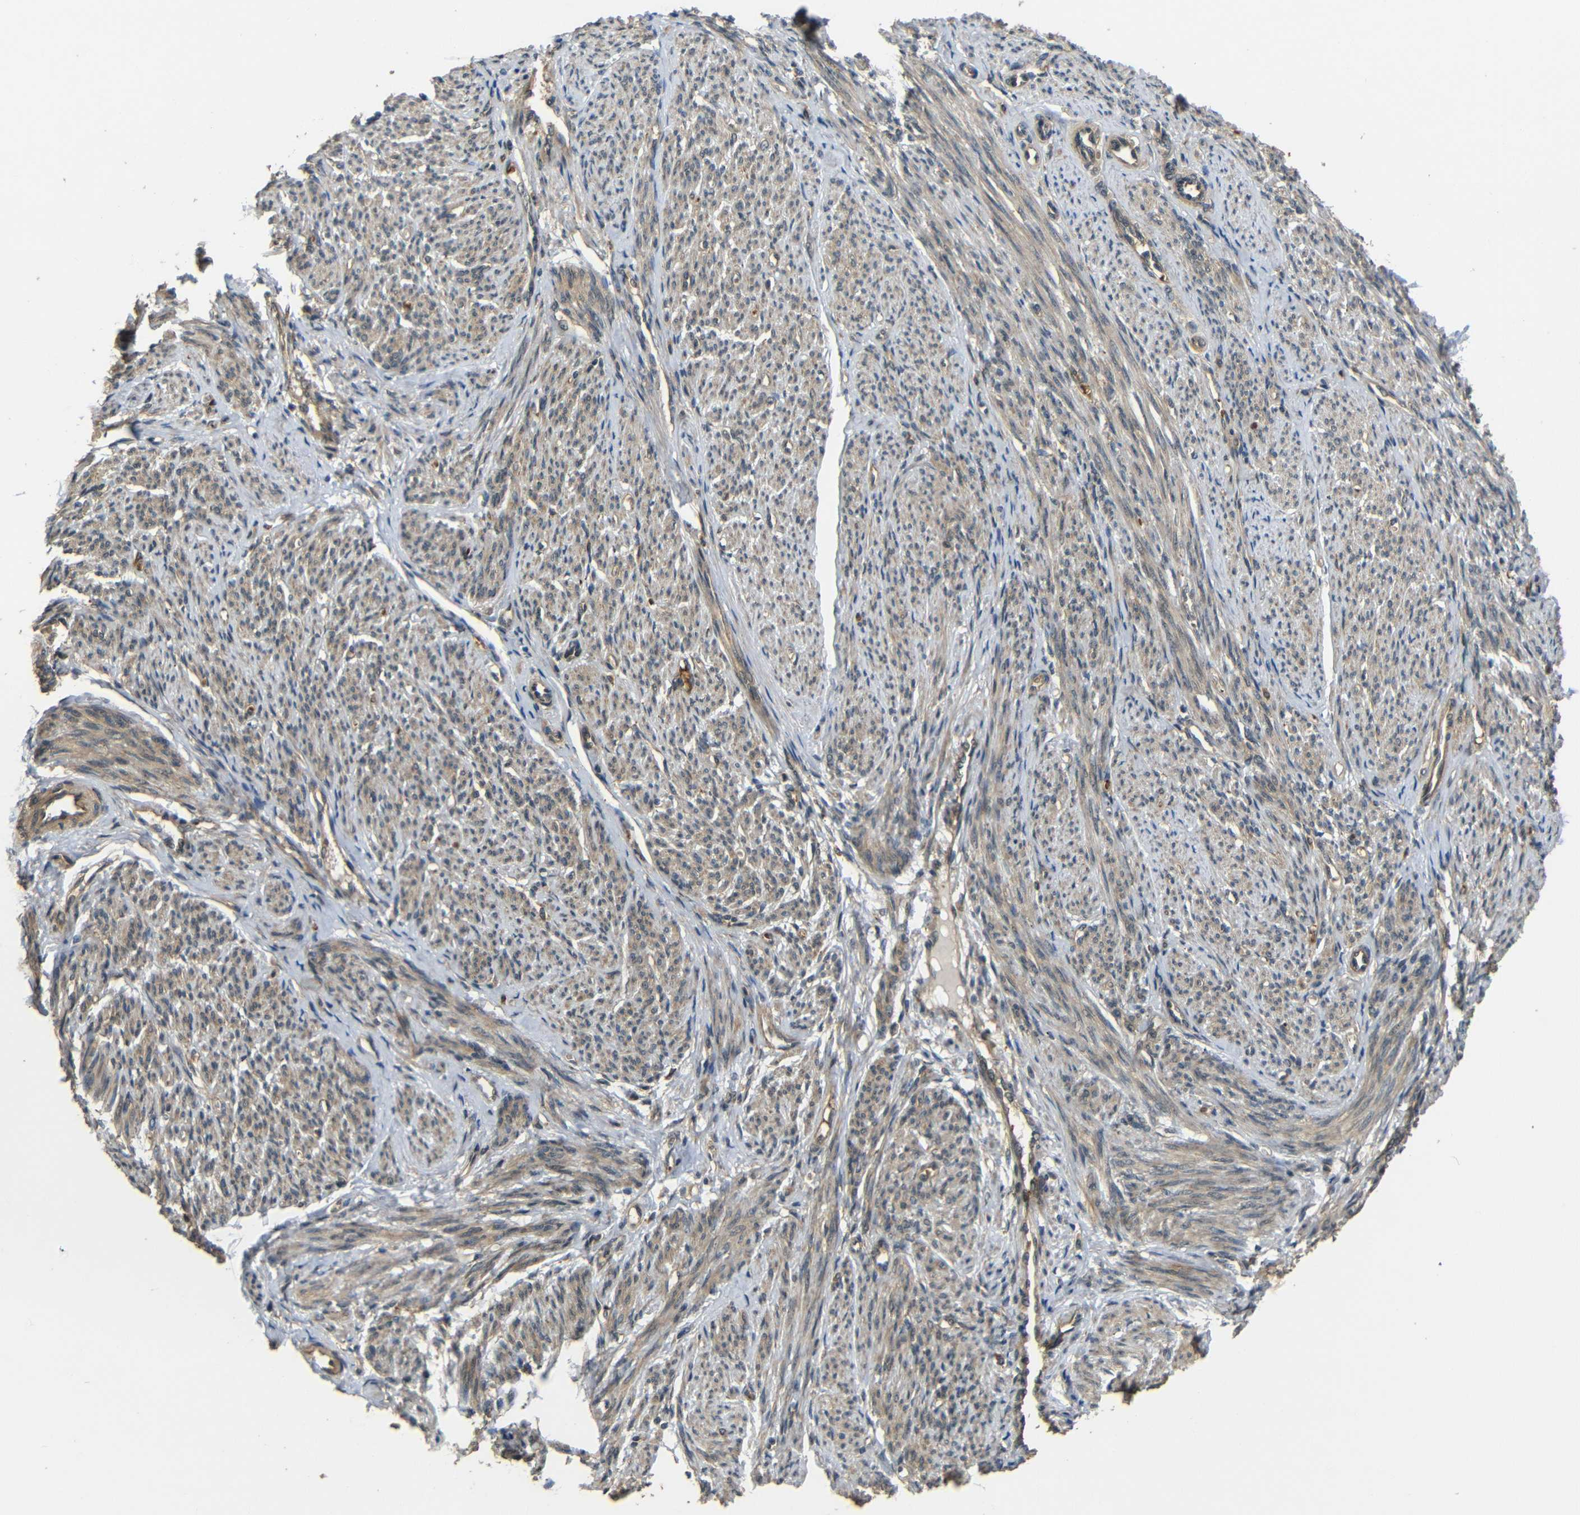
{"staining": {"intensity": "weak", "quantity": ">75%", "location": "cytoplasmic/membranous"}, "tissue": "smooth muscle", "cell_type": "Smooth muscle cells", "image_type": "normal", "snomed": [{"axis": "morphology", "description": "Normal tissue, NOS"}, {"axis": "topography", "description": "Smooth muscle"}], "caption": "High-magnification brightfield microscopy of benign smooth muscle stained with DAB (brown) and counterstained with hematoxylin (blue). smooth muscle cells exhibit weak cytoplasmic/membranous expression is seen in about>75% of cells. The staining is performed using DAB brown chromogen to label protein expression. The nuclei are counter-stained blue using hematoxylin.", "gene": "EPHB2", "patient": {"sex": "female", "age": 65}}